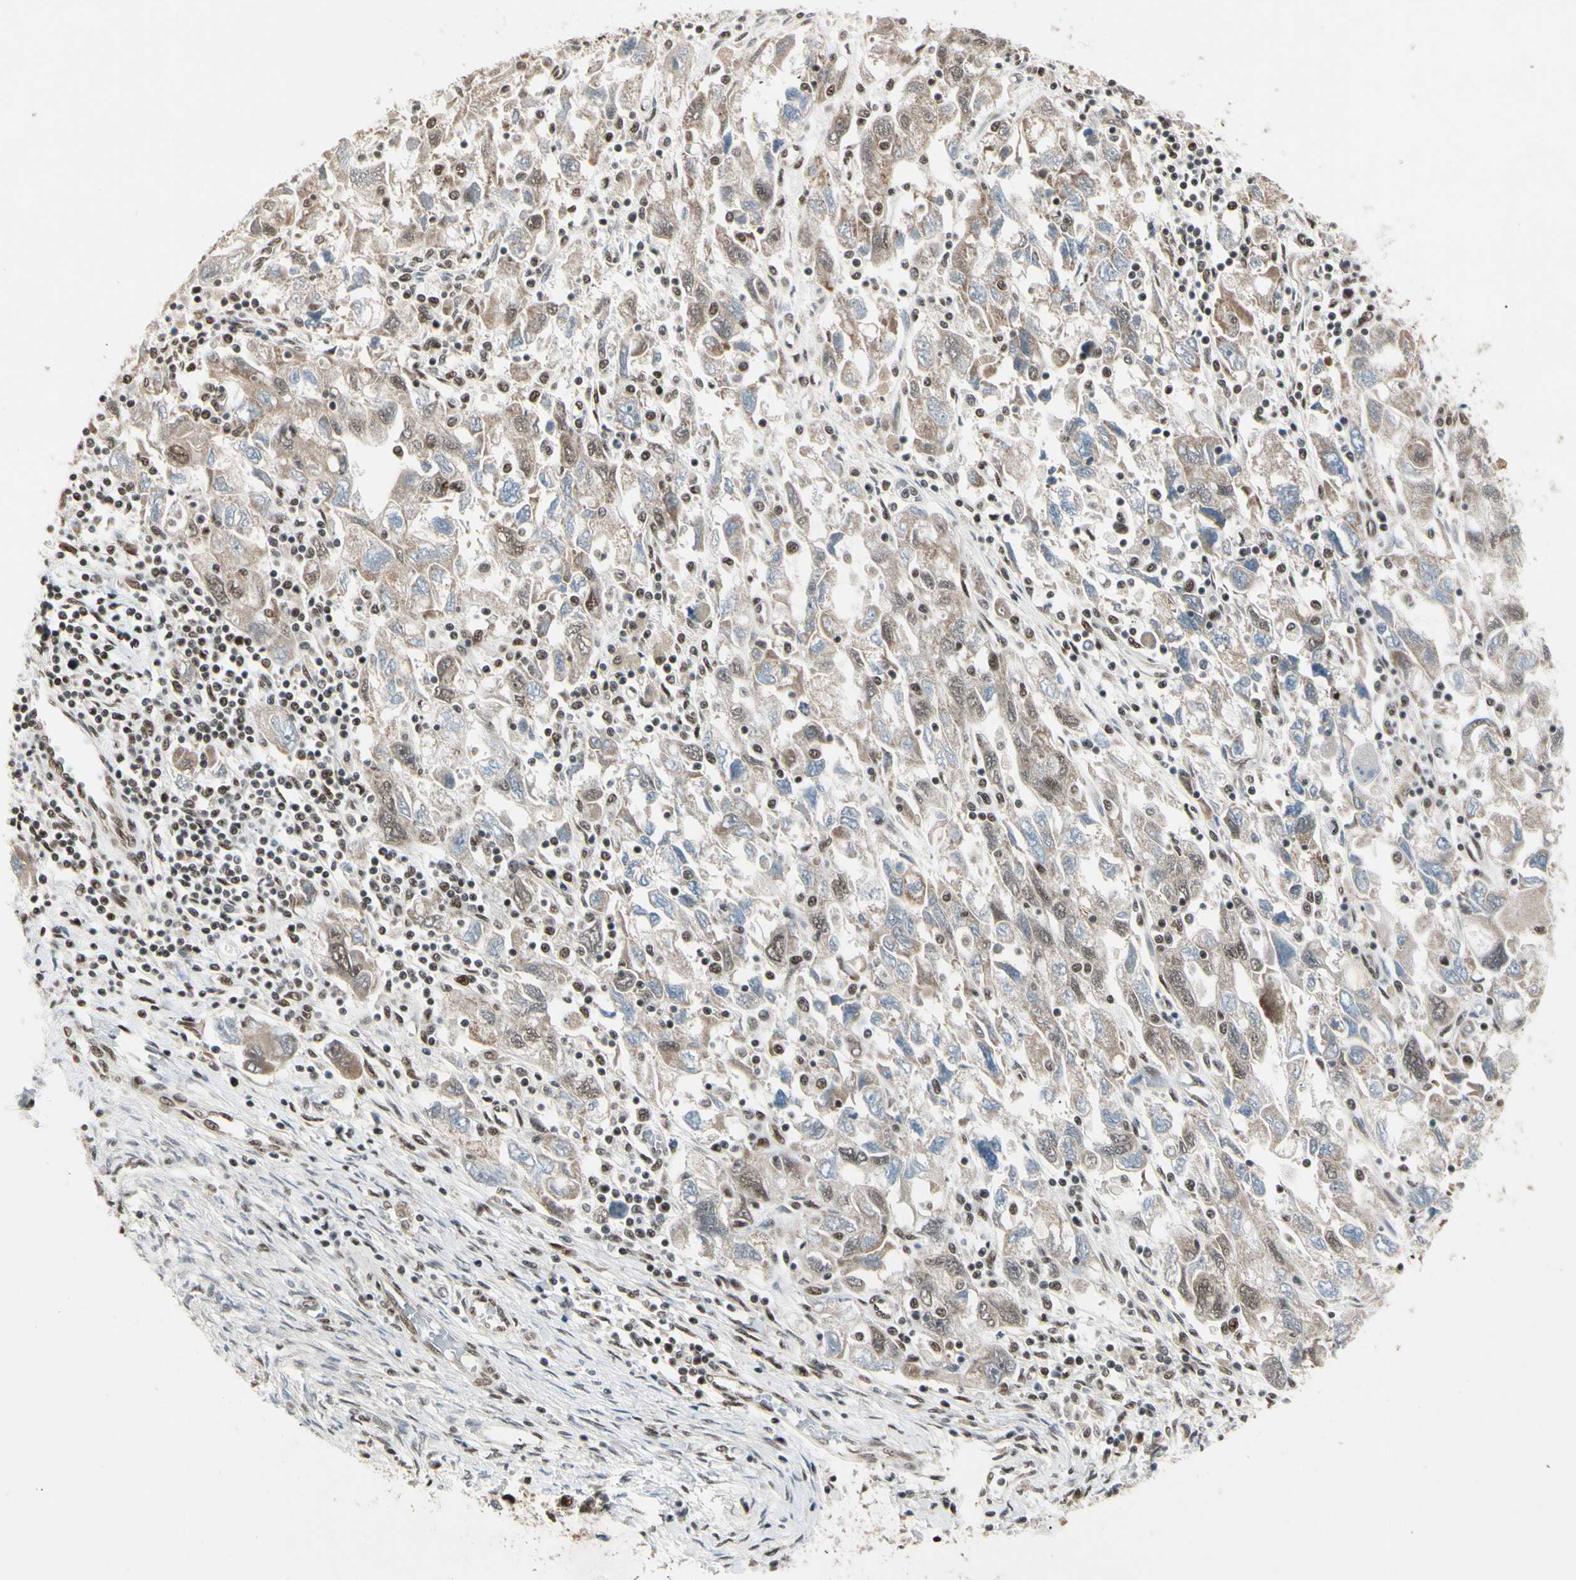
{"staining": {"intensity": "moderate", "quantity": "25%-75%", "location": "cytoplasmic/membranous,nuclear"}, "tissue": "ovarian cancer", "cell_type": "Tumor cells", "image_type": "cancer", "snomed": [{"axis": "morphology", "description": "Carcinoma, NOS"}, {"axis": "morphology", "description": "Cystadenocarcinoma, serous, NOS"}, {"axis": "topography", "description": "Ovary"}], "caption": "A micrograph of human ovarian cancer stained for a protein reveals moderate cytoplasmic/membranous and nuclear brown staining in tumor cells.", "gene": "CHAMP1", "patient": {"sex": "female", "age": 69}}